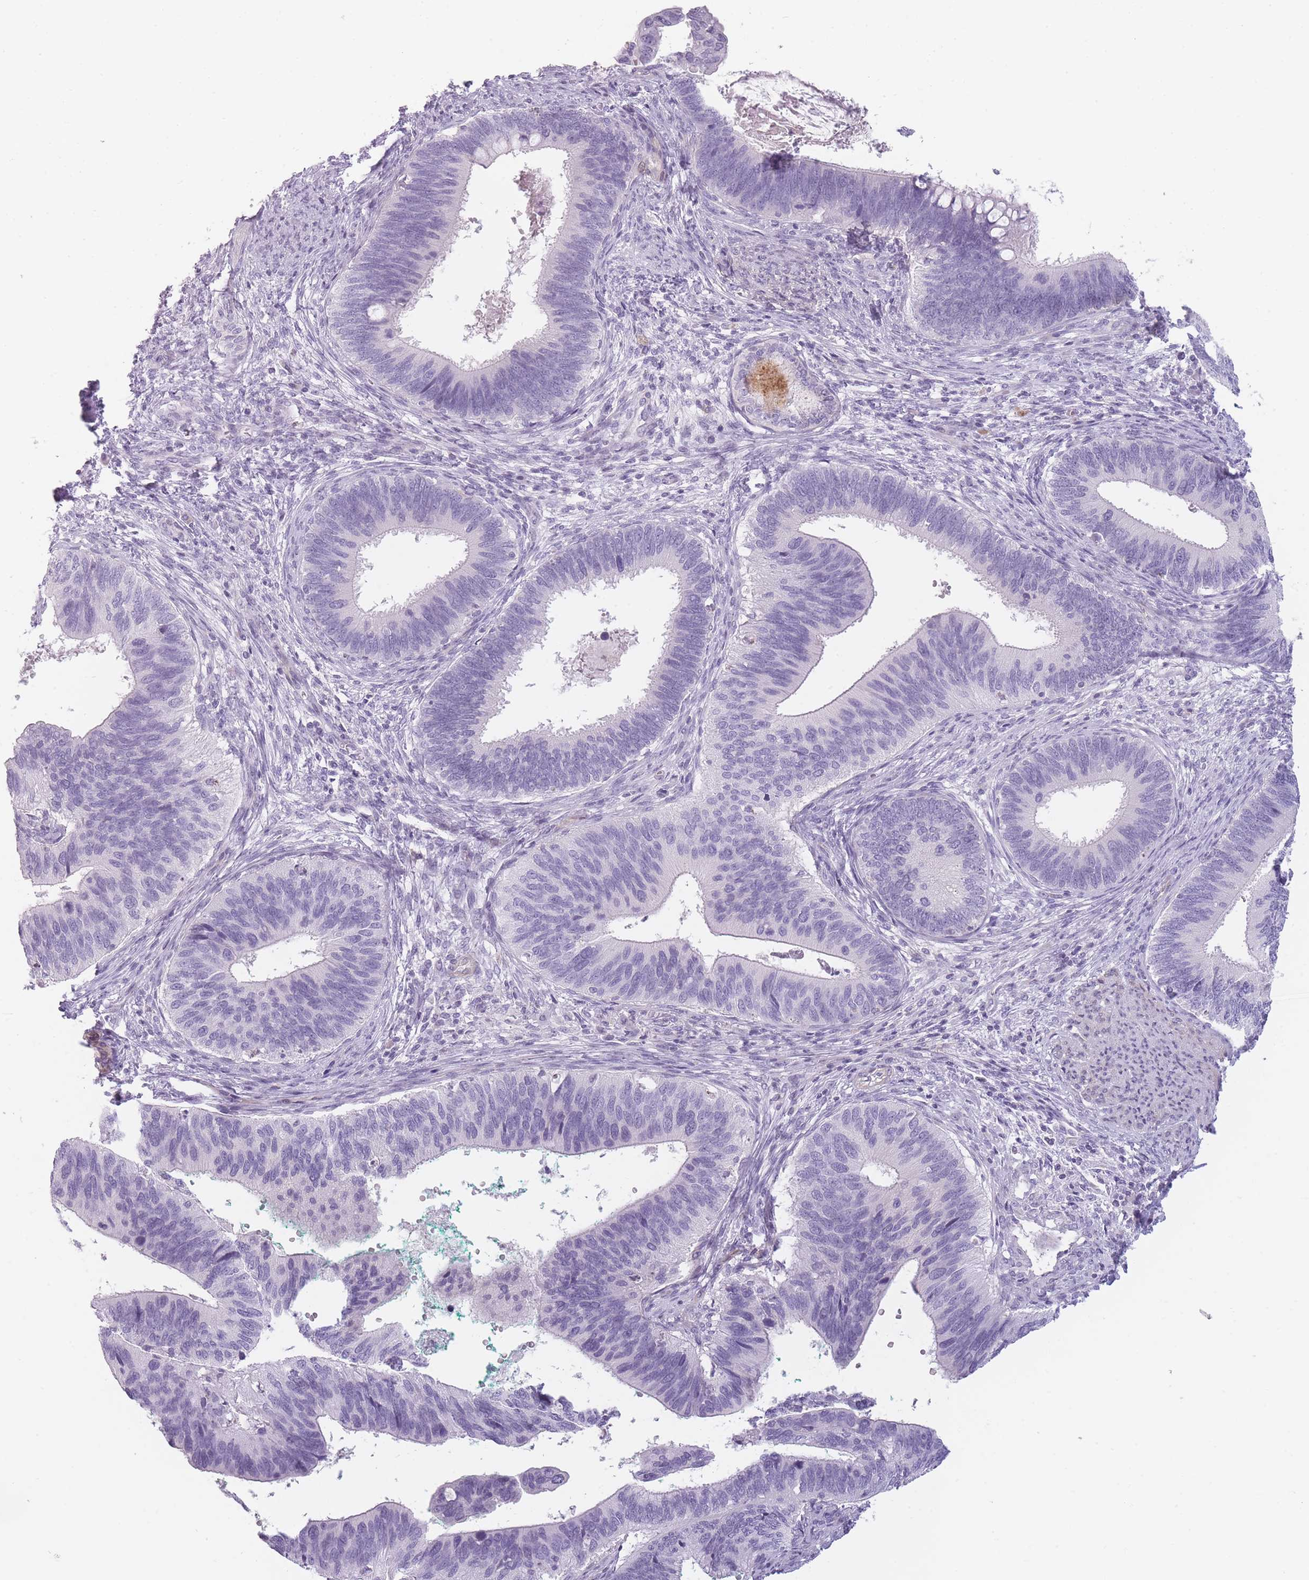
{"staining": {"intensity": "negative", "quantity": "none", "location": "none"}, "tissue": "cervical cancer", "cell_type": "Tumor cells", "image_type": "cancer", "snomed": [{"axis": "morphology", "description": "Adenocarcinoma, NOS"}, {"axis": "topography", "description": "Cervix"}], "caption": "Immunohistochemistry (IHC) histopathology image of neoplastic tissue: cervical adenocarcinoma stained with DAB (3,3'-diaminobenzidine) displays no significant protein expression in tumor cells.", "gene": "GGT1", "patient": {"sex": "female", "age": 42}}